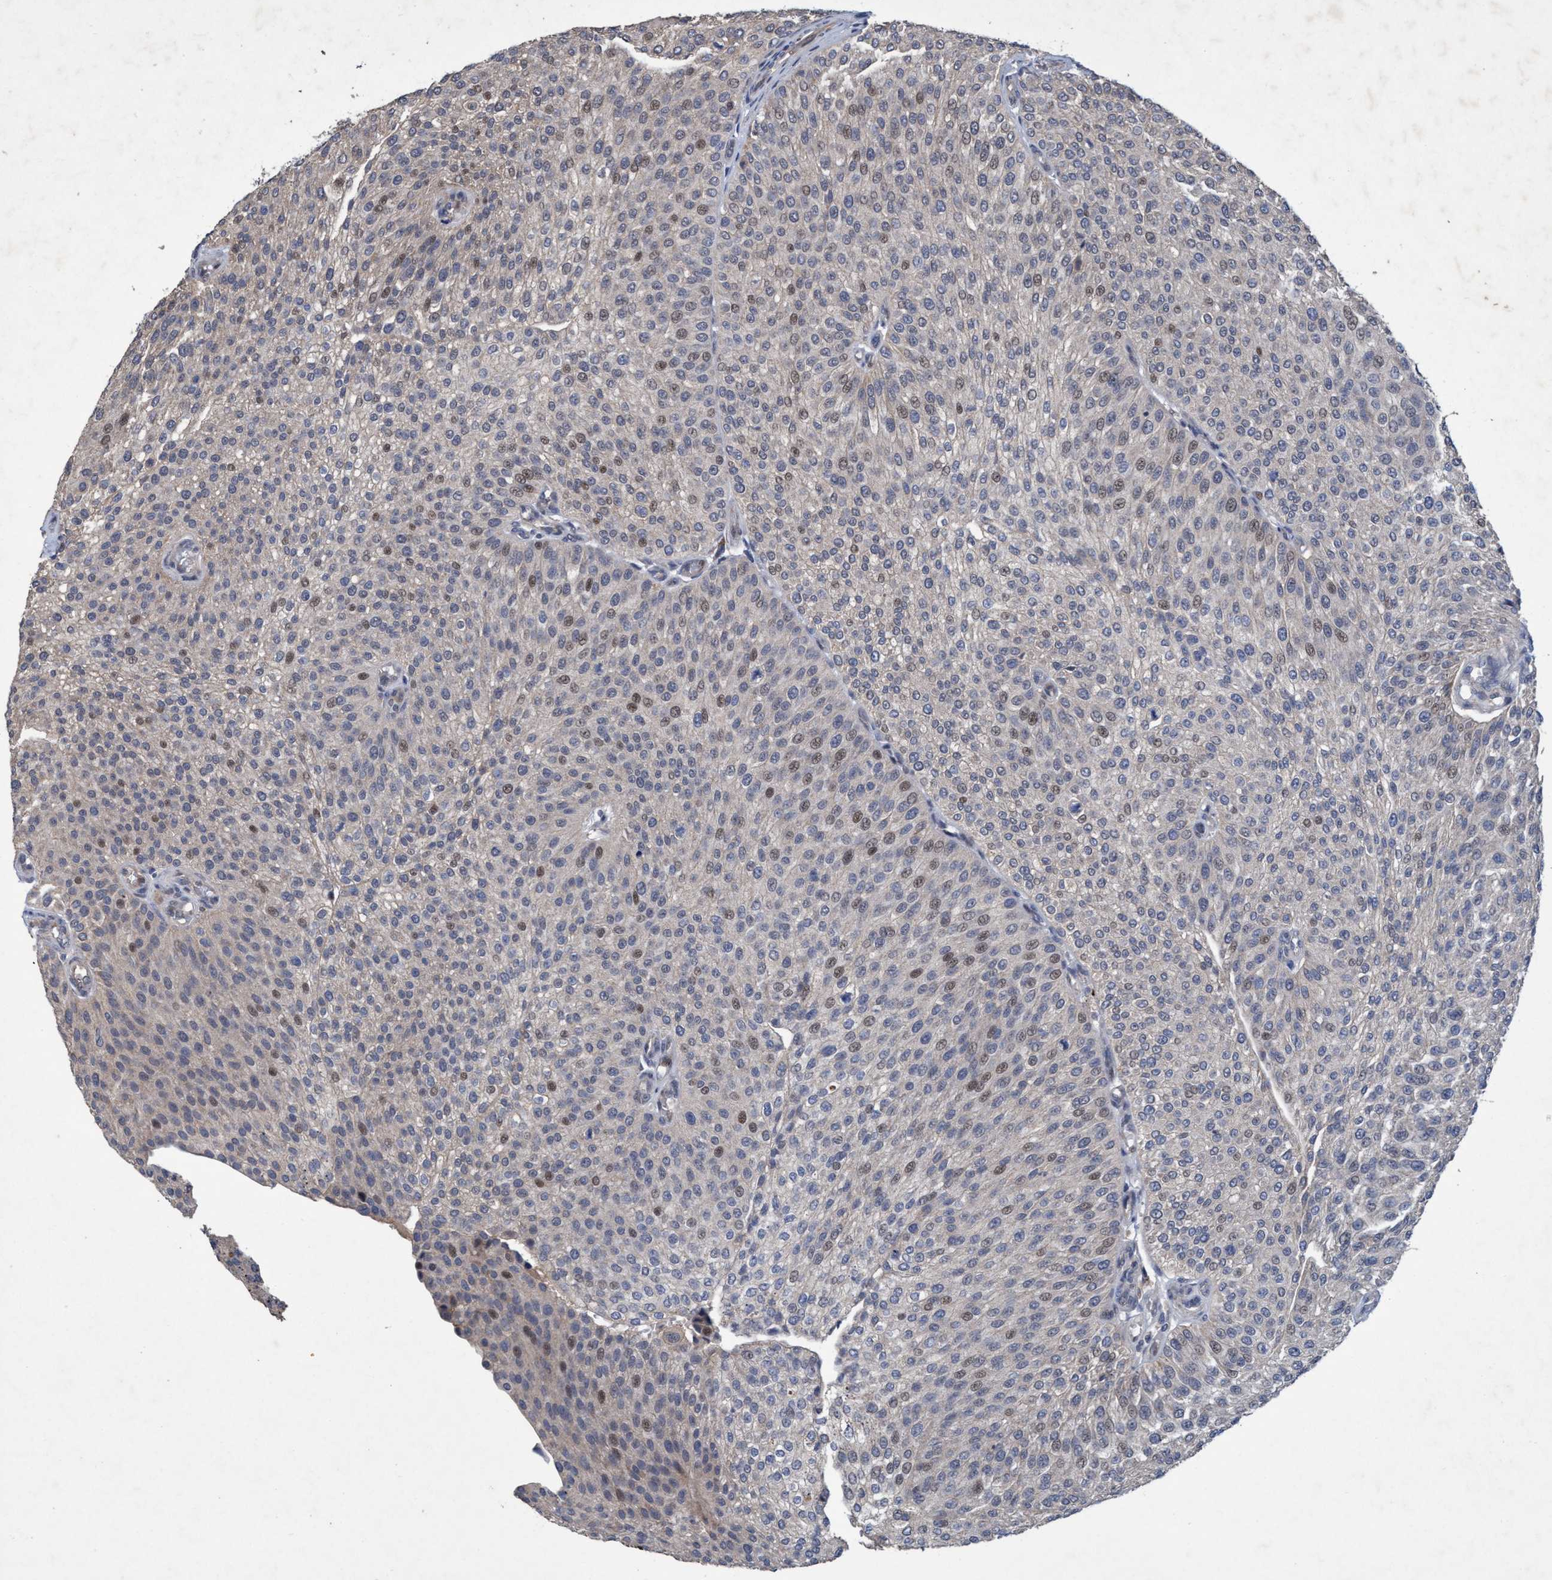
{"staining": {"intensity": "weak", "quantity": "25%-75%", "location": "nuclear"}, "tissue": "urothelial cancer", "cell_type": "Tumor cells", "image_type": "cancer", "snomed": [{"axis": "morphology", "description": "Urothelial carcinoma, Low grade"}, {"axis": "topography", "description": "Smooth muscle"}, {"axis": "topography", "description": "Urinary bladder"}], "caption": "Immunohistochemical staining of human urothelial cancer reveals low levels of weak nuclear staining in approximately 25%-75% of tumor cells.", "gene": "ZNF677", "patient": {"sex": "male", "age": 60}}